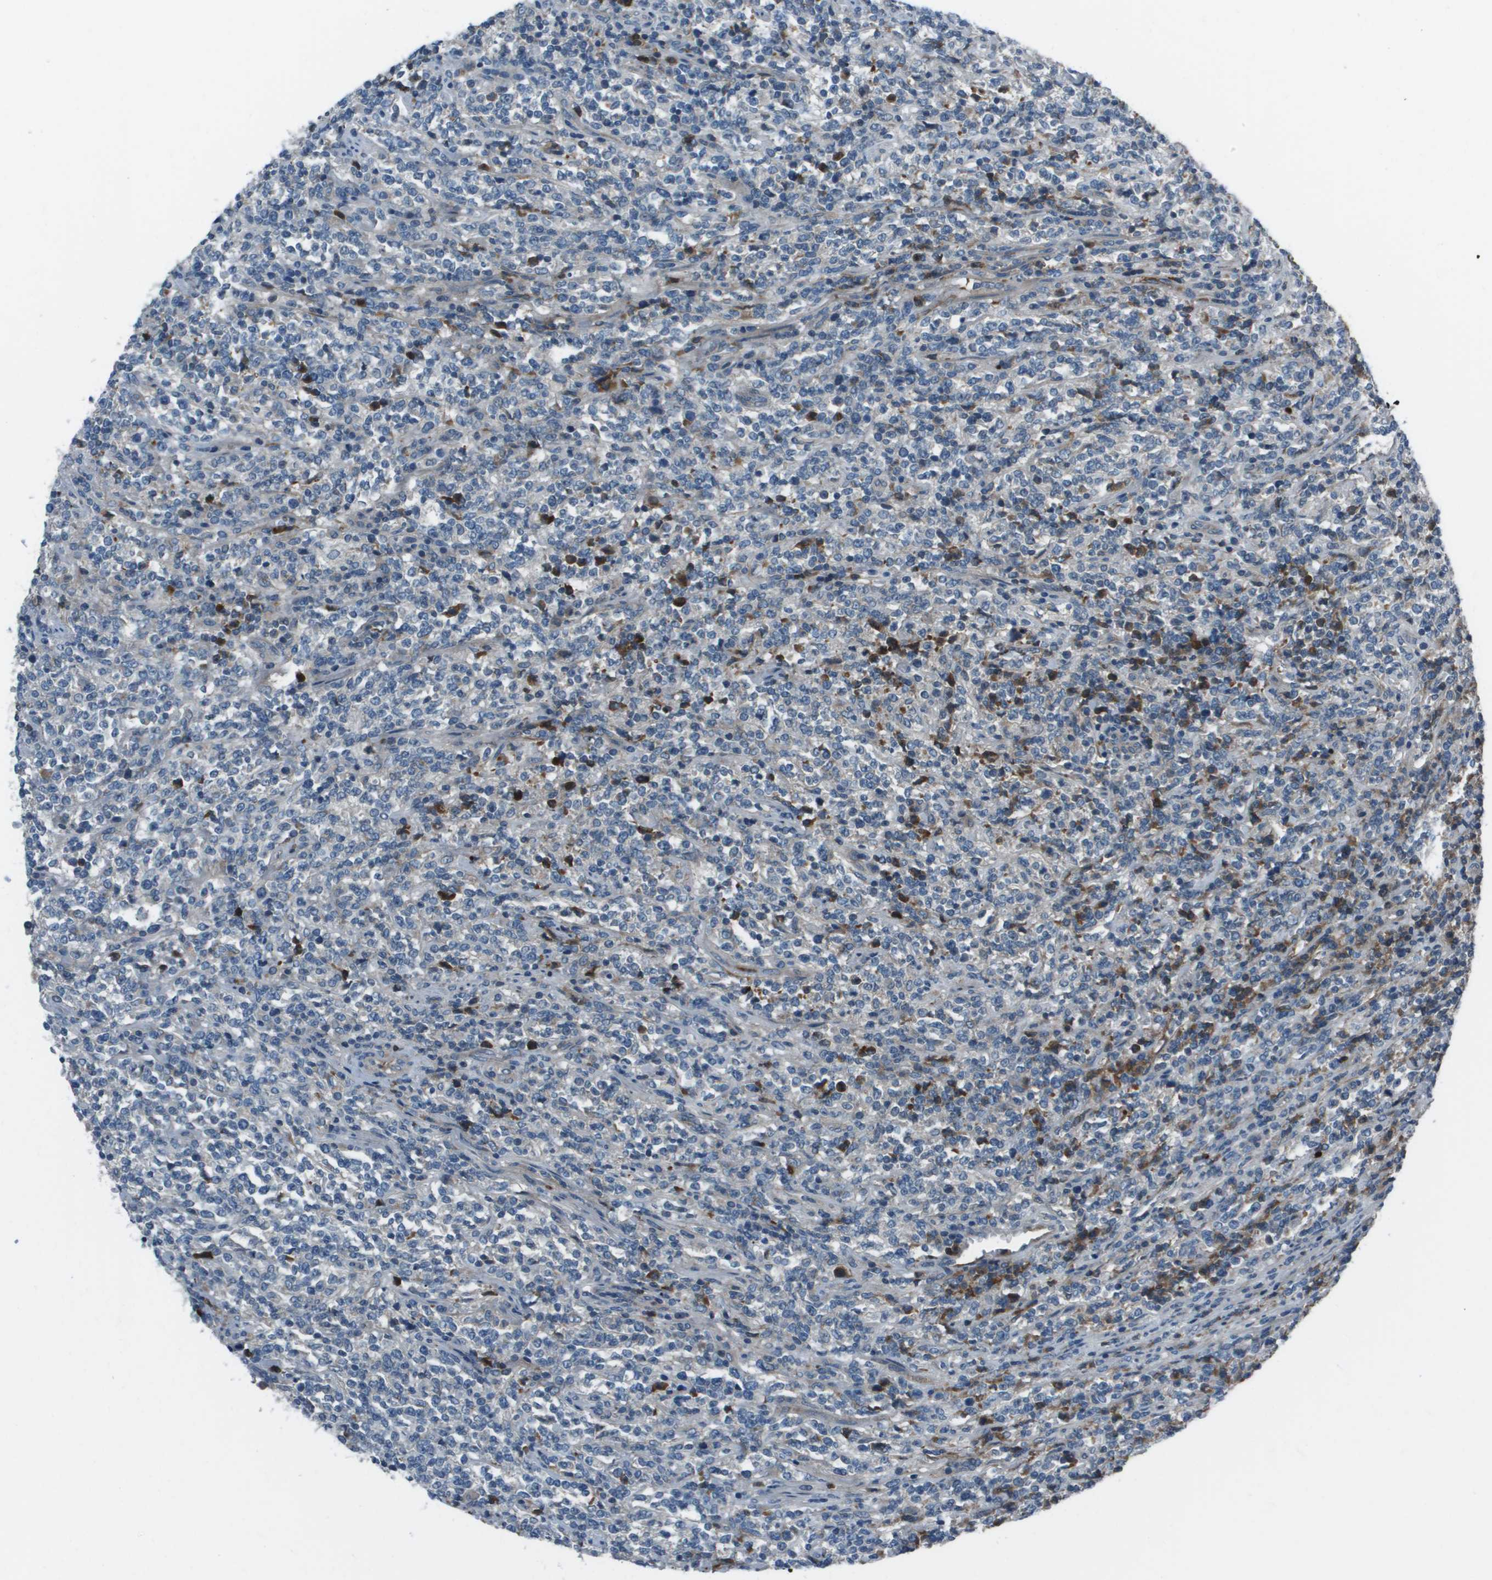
{"staining": {"intensity": "negative", "quantity": "none", "location": "none"}, "tissue": "lymphoma", "cell_type": "Tumor cells", "image_type": "cancer", "snomed": [{"axis": "morphology", "description": "Malignant lymphoma, non-Hodgkin's type, High grade"}, {"axis": "topography", "description": "Soft tissue"}], "caption": "A micrograph of human lymphoma is negative for staining in tumor cells. (IHC, brightfield microscopy, high magnification).", "gene": "PCOLCE", "patient": {"sex": "male", "age": 18}}